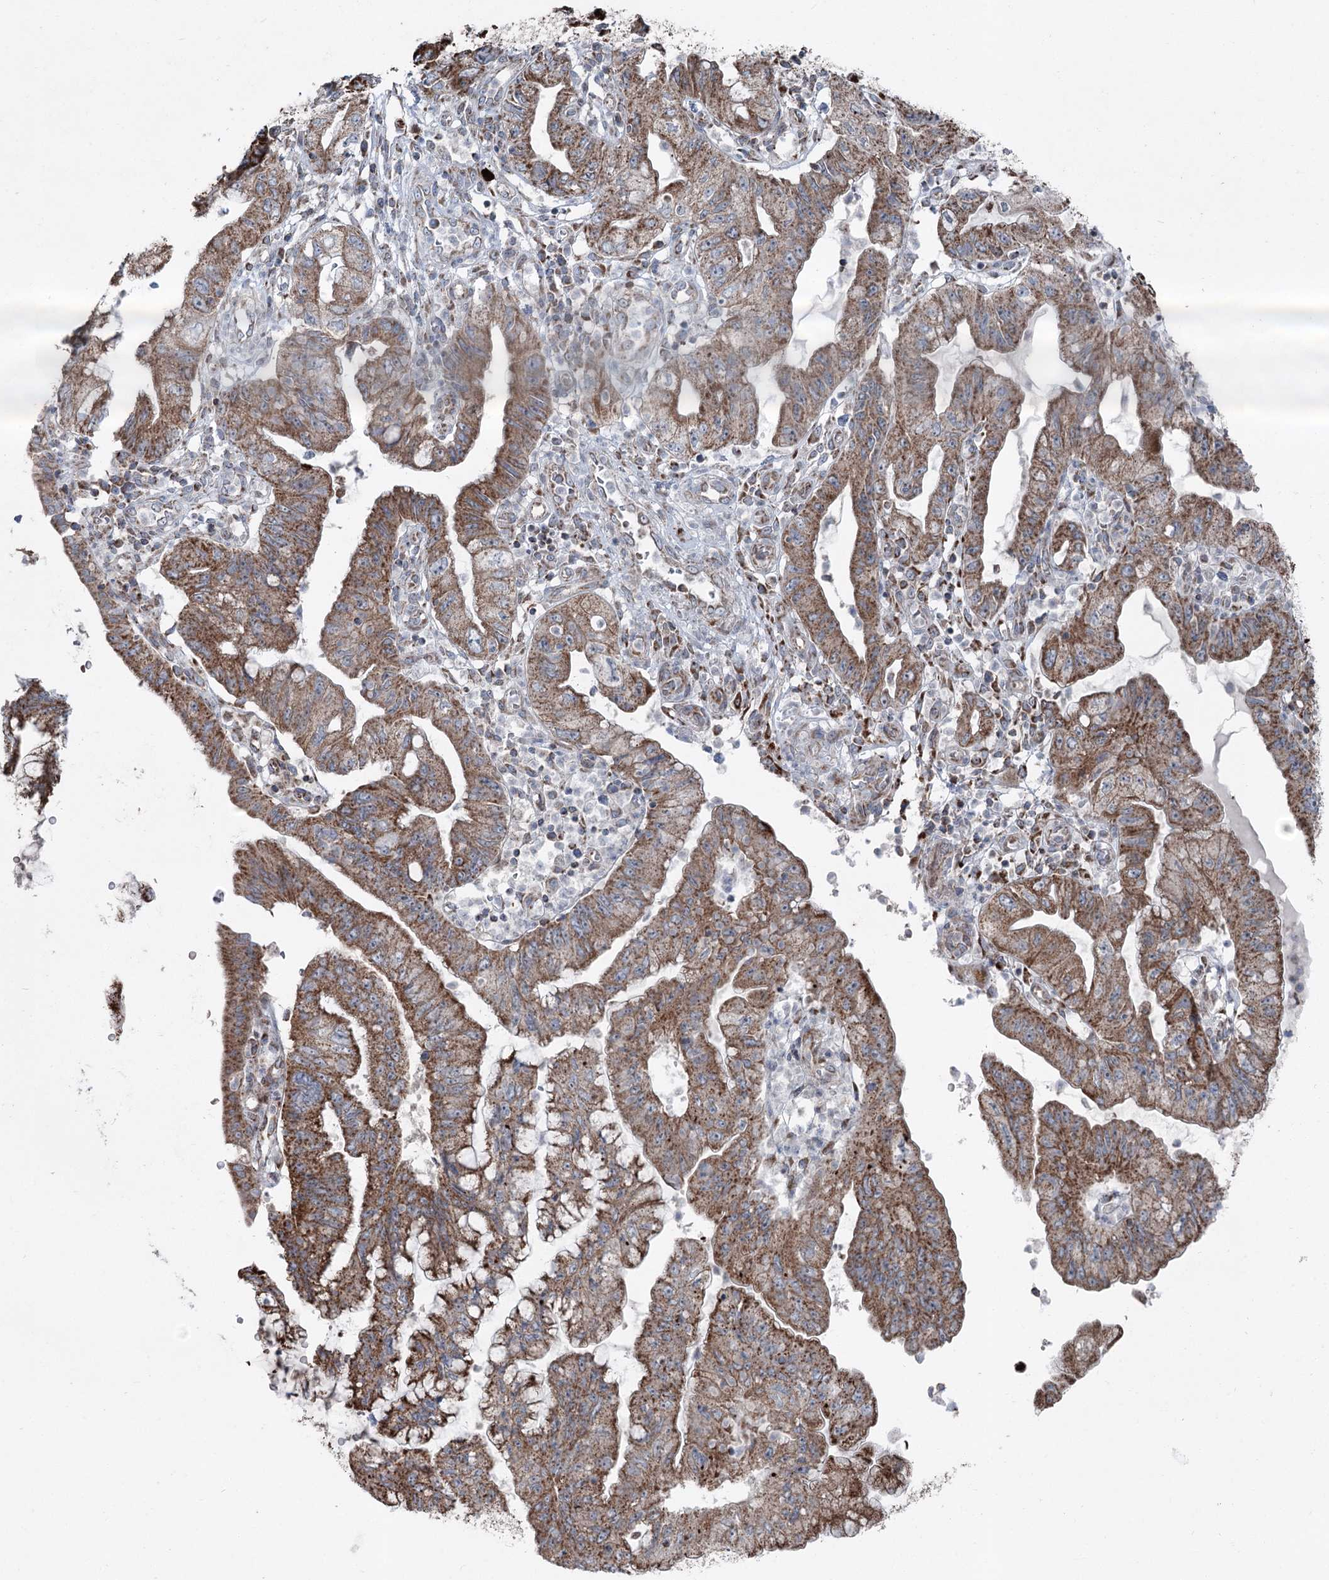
{"staining": {"intensity": "strong", "quantity": ">75%", "location": "cytoplasmic/membranous"}, "tissue": "pancreatic cancer", "cell_type": "Tumor cells", "image_type": "cancer", "snomed": [{"axis": "morphology", "description": "Adenocarcinoma, NOS"}, {"axis": "topography", "description": "Pancreas"}], "caption": "This photomicrograph exhibits immunohistochemistry (IHC) staining of human pancreatic cancer (adenocarcinoma), with high strong cytoplasmic/membranous staining in about >75% of tumor cells.", "gene": "UCN3", "patient": {"sex": "female", "age": 73}}